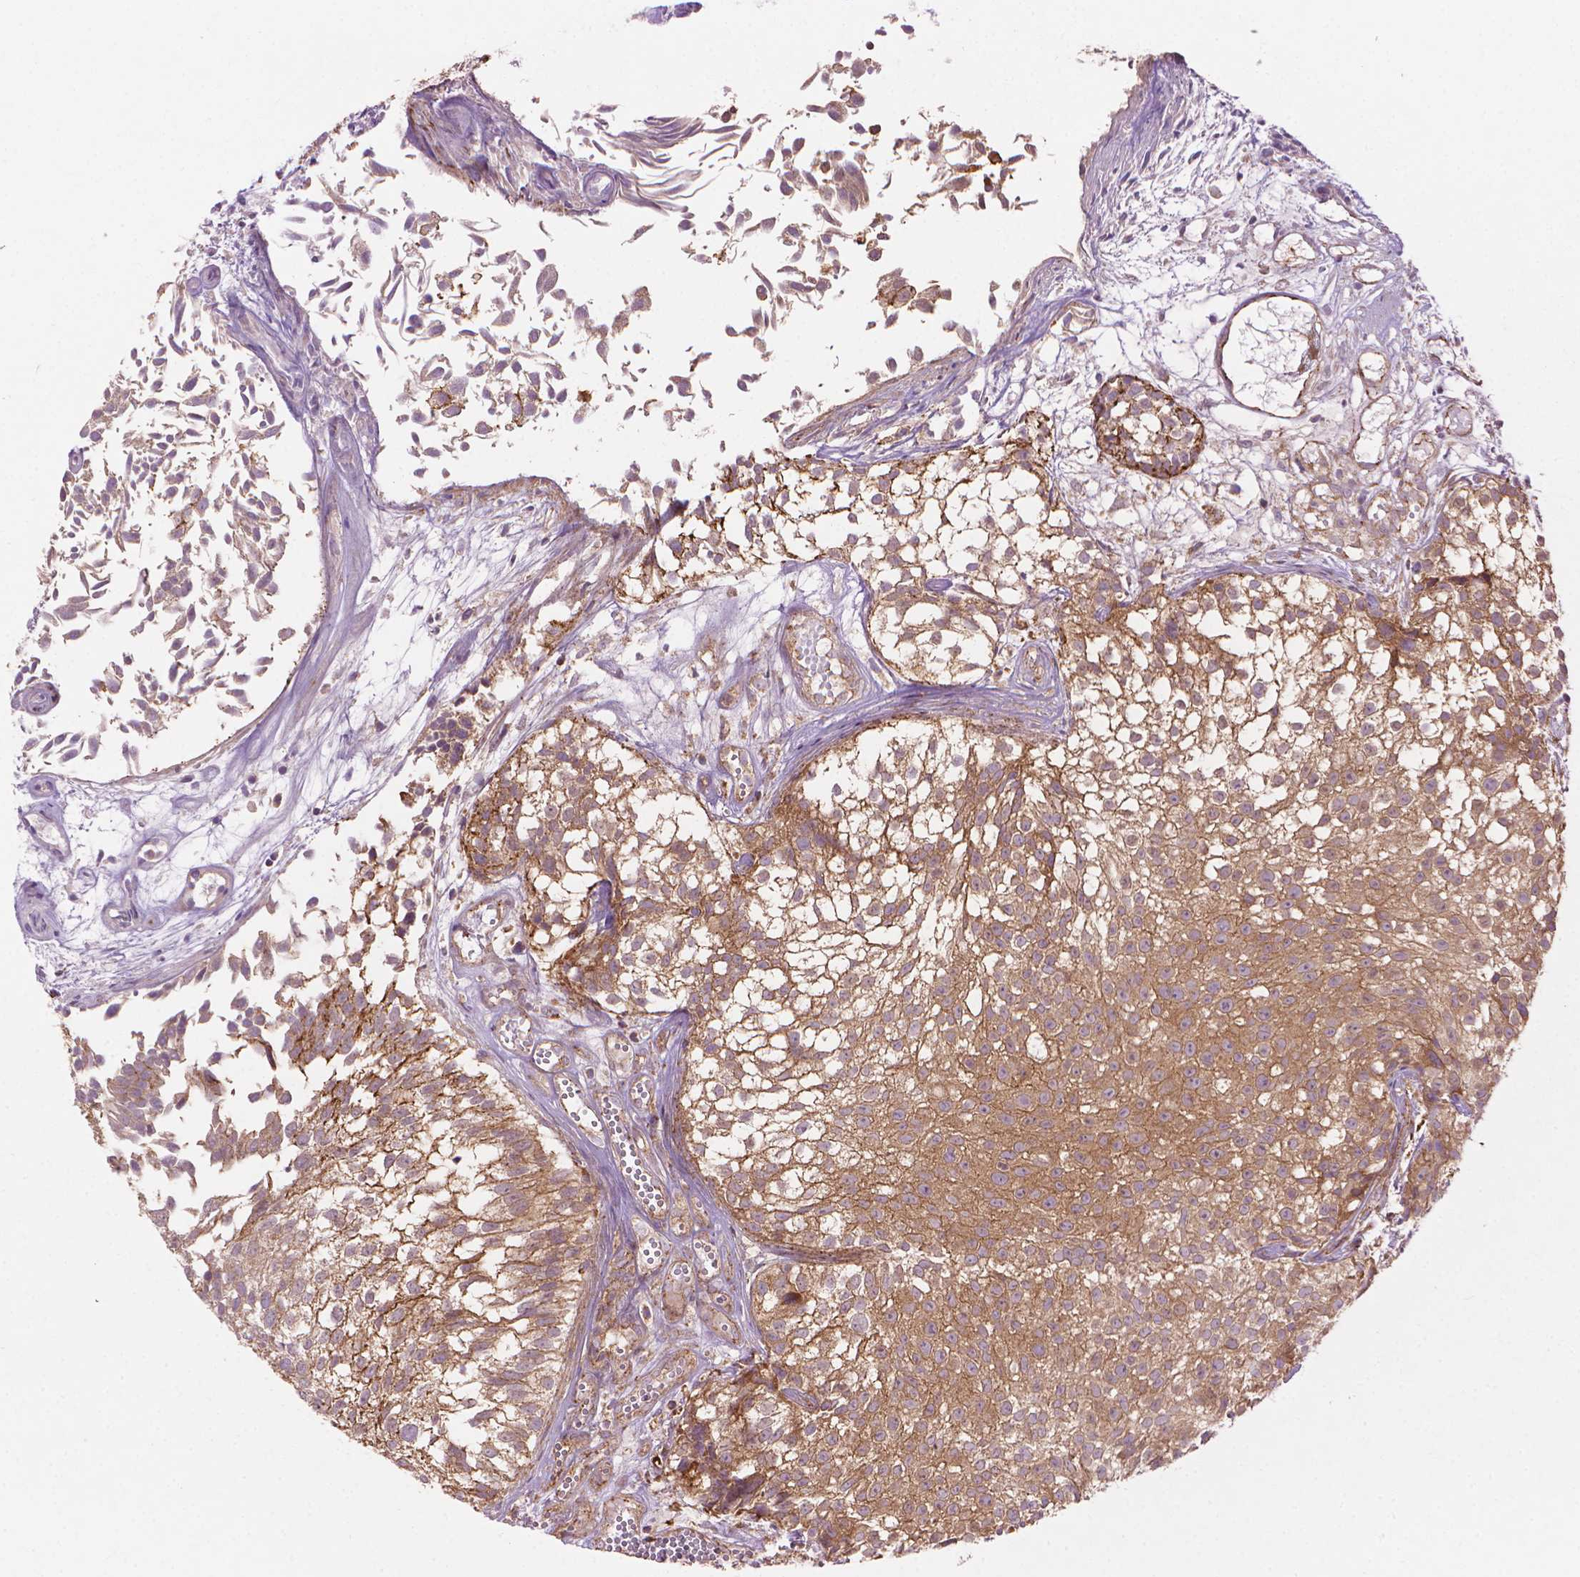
{"staining": {"intensity": "moderate", "quantity": ">75%", "location": "cytoplasmic/membranous"}, "tissue": "urothelial cancer", "cell_type": "Tumor cells", "image_type": "cancer", "snomed": [{"axis": "morphology", "description": "Urothelial carcinoma, Low grade"}, {"axis": "topography", "description": "Urinary bladder"}], "caption": "DAB (3,3'-diaminobenzidine) immunohistochemical staining of human urothelial cancer shows moderate cytoplasmic/membranous protein staining in approximately >75% of tumor cells. (DAB (3,3'-diaminobenzidine) IHC, brown staining for protein, blue staining for nuclei).", "gene": "VARS2", "patient": {"sex": "male", "age": 70}}